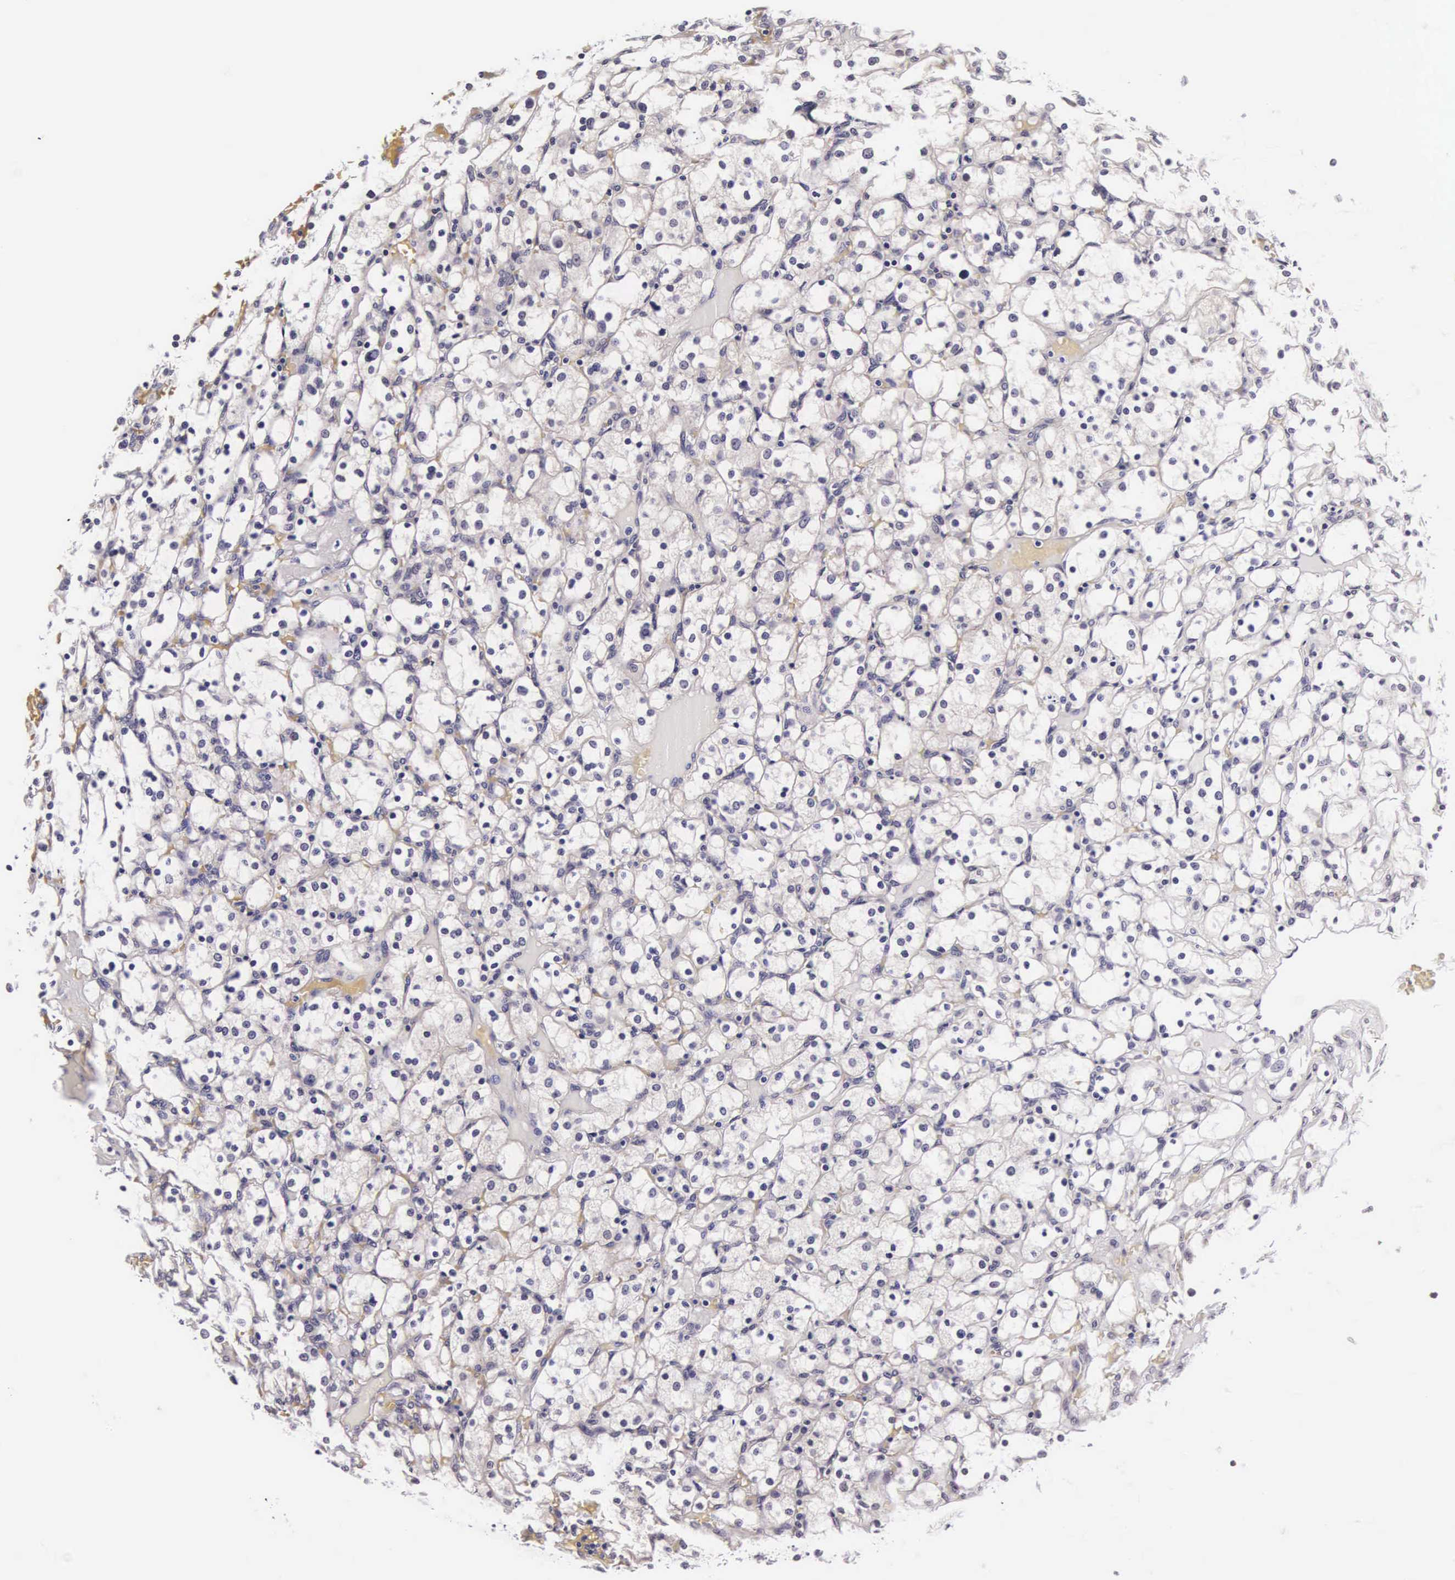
{"staining": {"intensity": "negative", "quantity": "none", "location": "none"}, "tissue": "renal cancer", "cell_type": "Tumor cells", "image_type": "cancer", "snomed": [{"axis": "morphology", "description": "Adenocarcinoma, NOS"}, {"axis": "topography", "description": "Kidney"}], "caption": "This is an immunohistochemistry histopathology image of renal cancer (adenocarcinoma). There is no expression in tumor cells.", "gene": "PHETA2", "patient": {"sex": "female", "age": 83}}